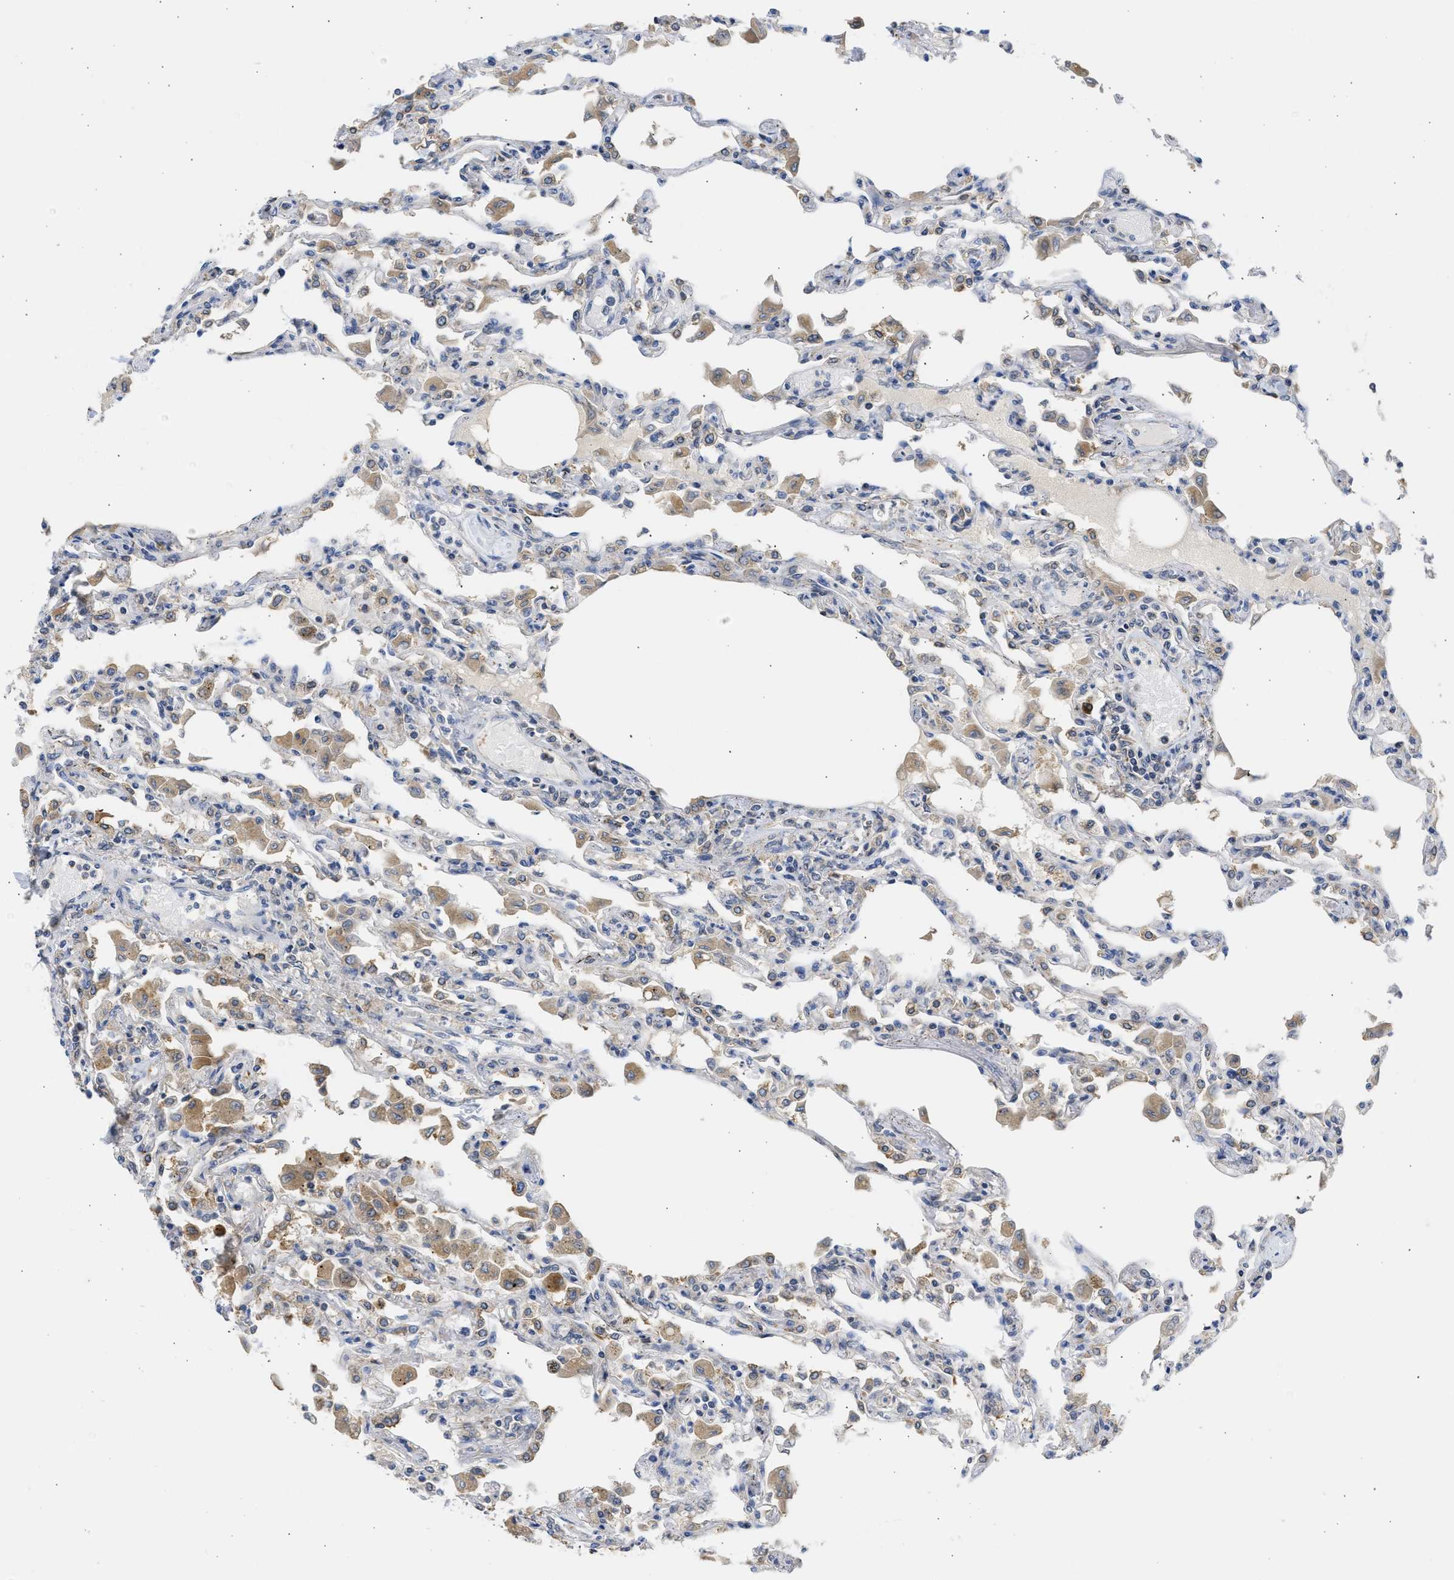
{"staining": {"intensity": "weak", "quantity": "<25%", "location": "cytoplasmic/membranous"}, "tissue": "lung", "cell_type": "Alveolar cells", "image_type": "normal", "snomed": [{"axis": "morphology", "description": "Normal tissue, NOS"}, {"axis": "topography", "description": "Bronchus"}, {"axis": "topography", "description": "Lung"}], "caption": "This micrograph is of unremarkable lung stained with immunohistochemistry to label a protein in brown with the nuclei are counter-stained blue. There is no positivity in alveolar cells.", "gene": "TMED1", "patient": {"sex": "female", "age": 49}}